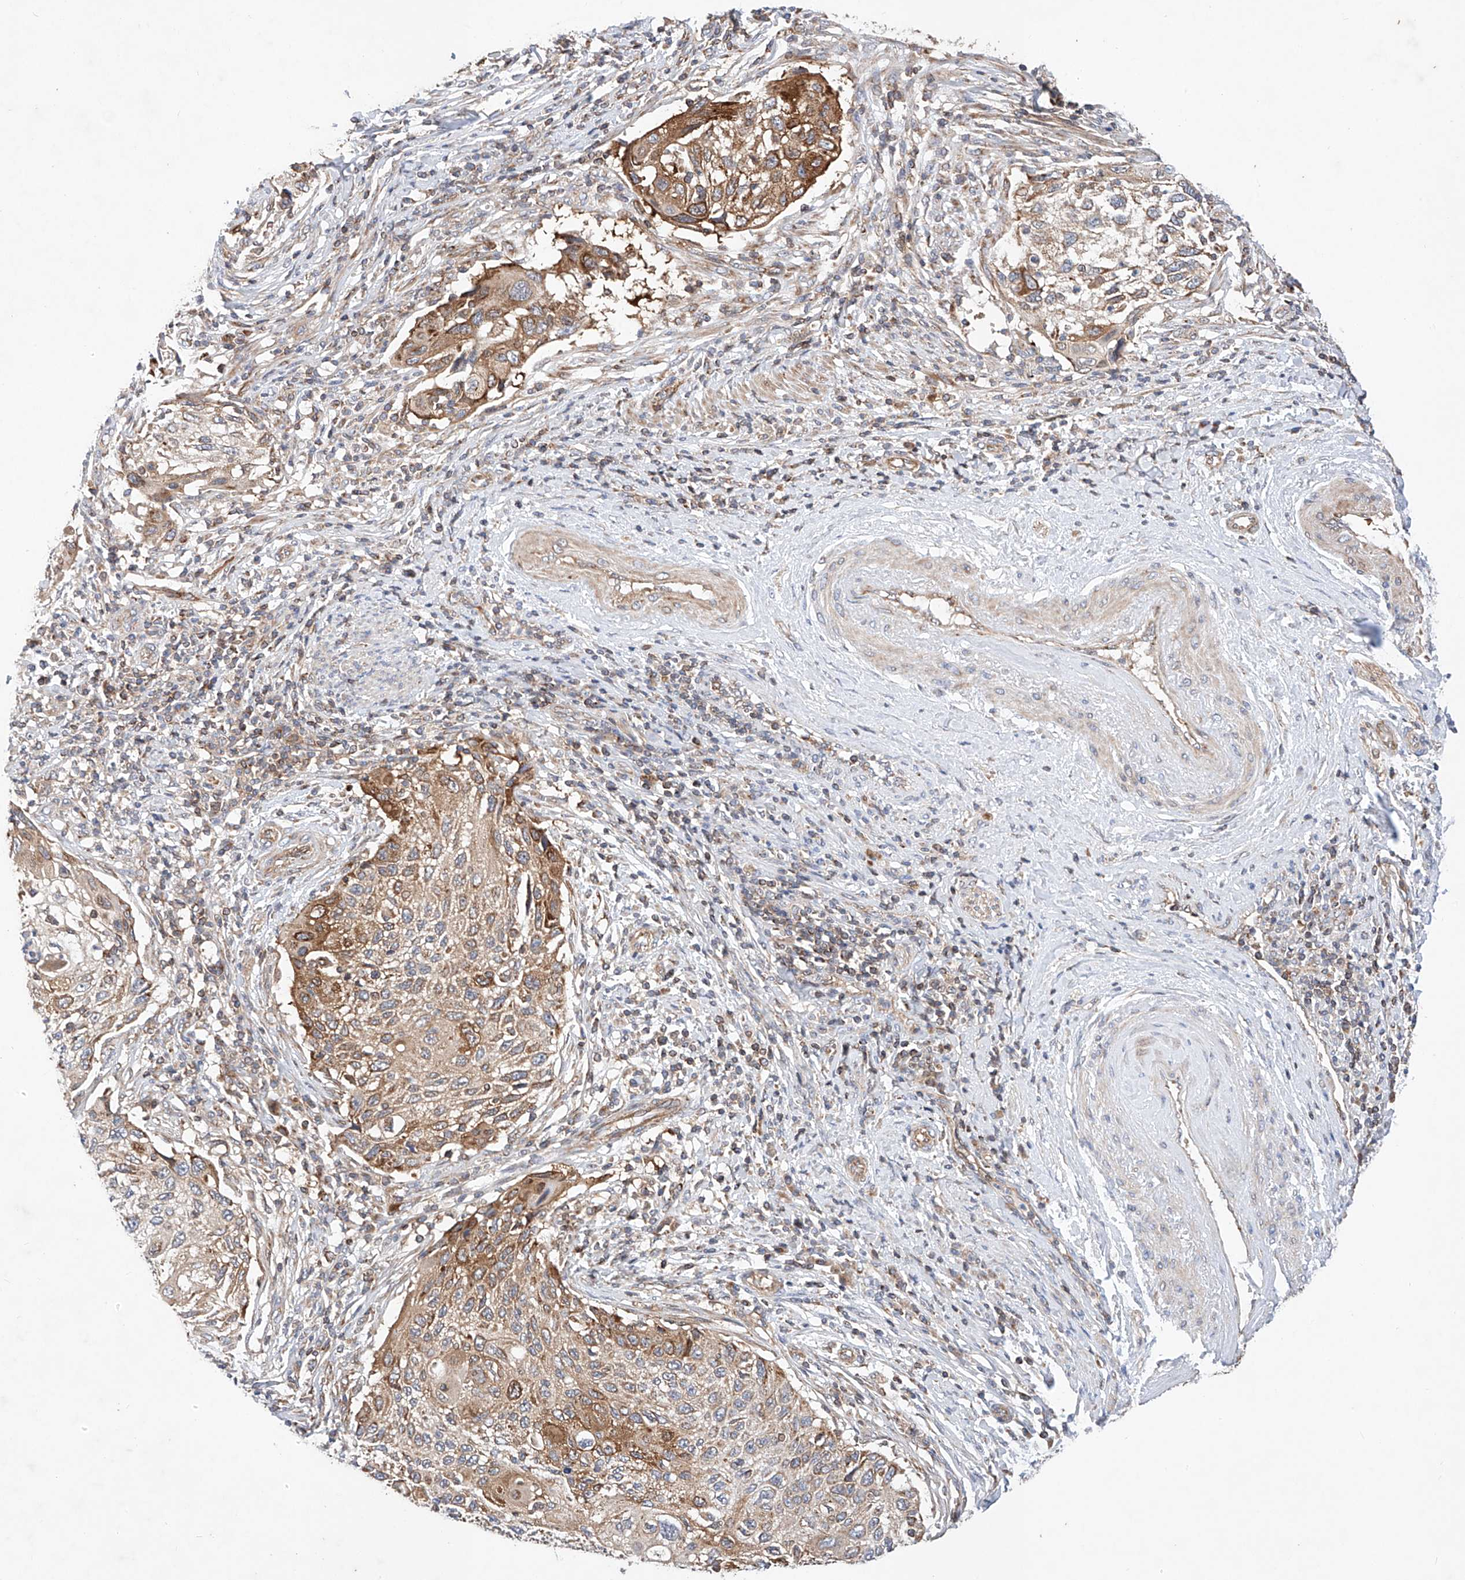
{"staining": {"intensity": "moderate", "quantity": ">75%", "location": "cytoplasmic/membranous"}, "tissue": "cervical cancer", "cell_type": "Tumor cells", "image_type": "cancer", "snomed": [{"axis": "morphology", "description": "Squamous cell carcinoma, NOS"}, {"axis": "topography", "description": "Cervix"}], "caption": "The image displays staining of cervical squamous cell carcinoma, revealing moderate cytoplasmic/membranous protein staining (brown color) within tumor cells.", "gene": "NR1D1", "patient": {"sex": "female", "age": 70}}